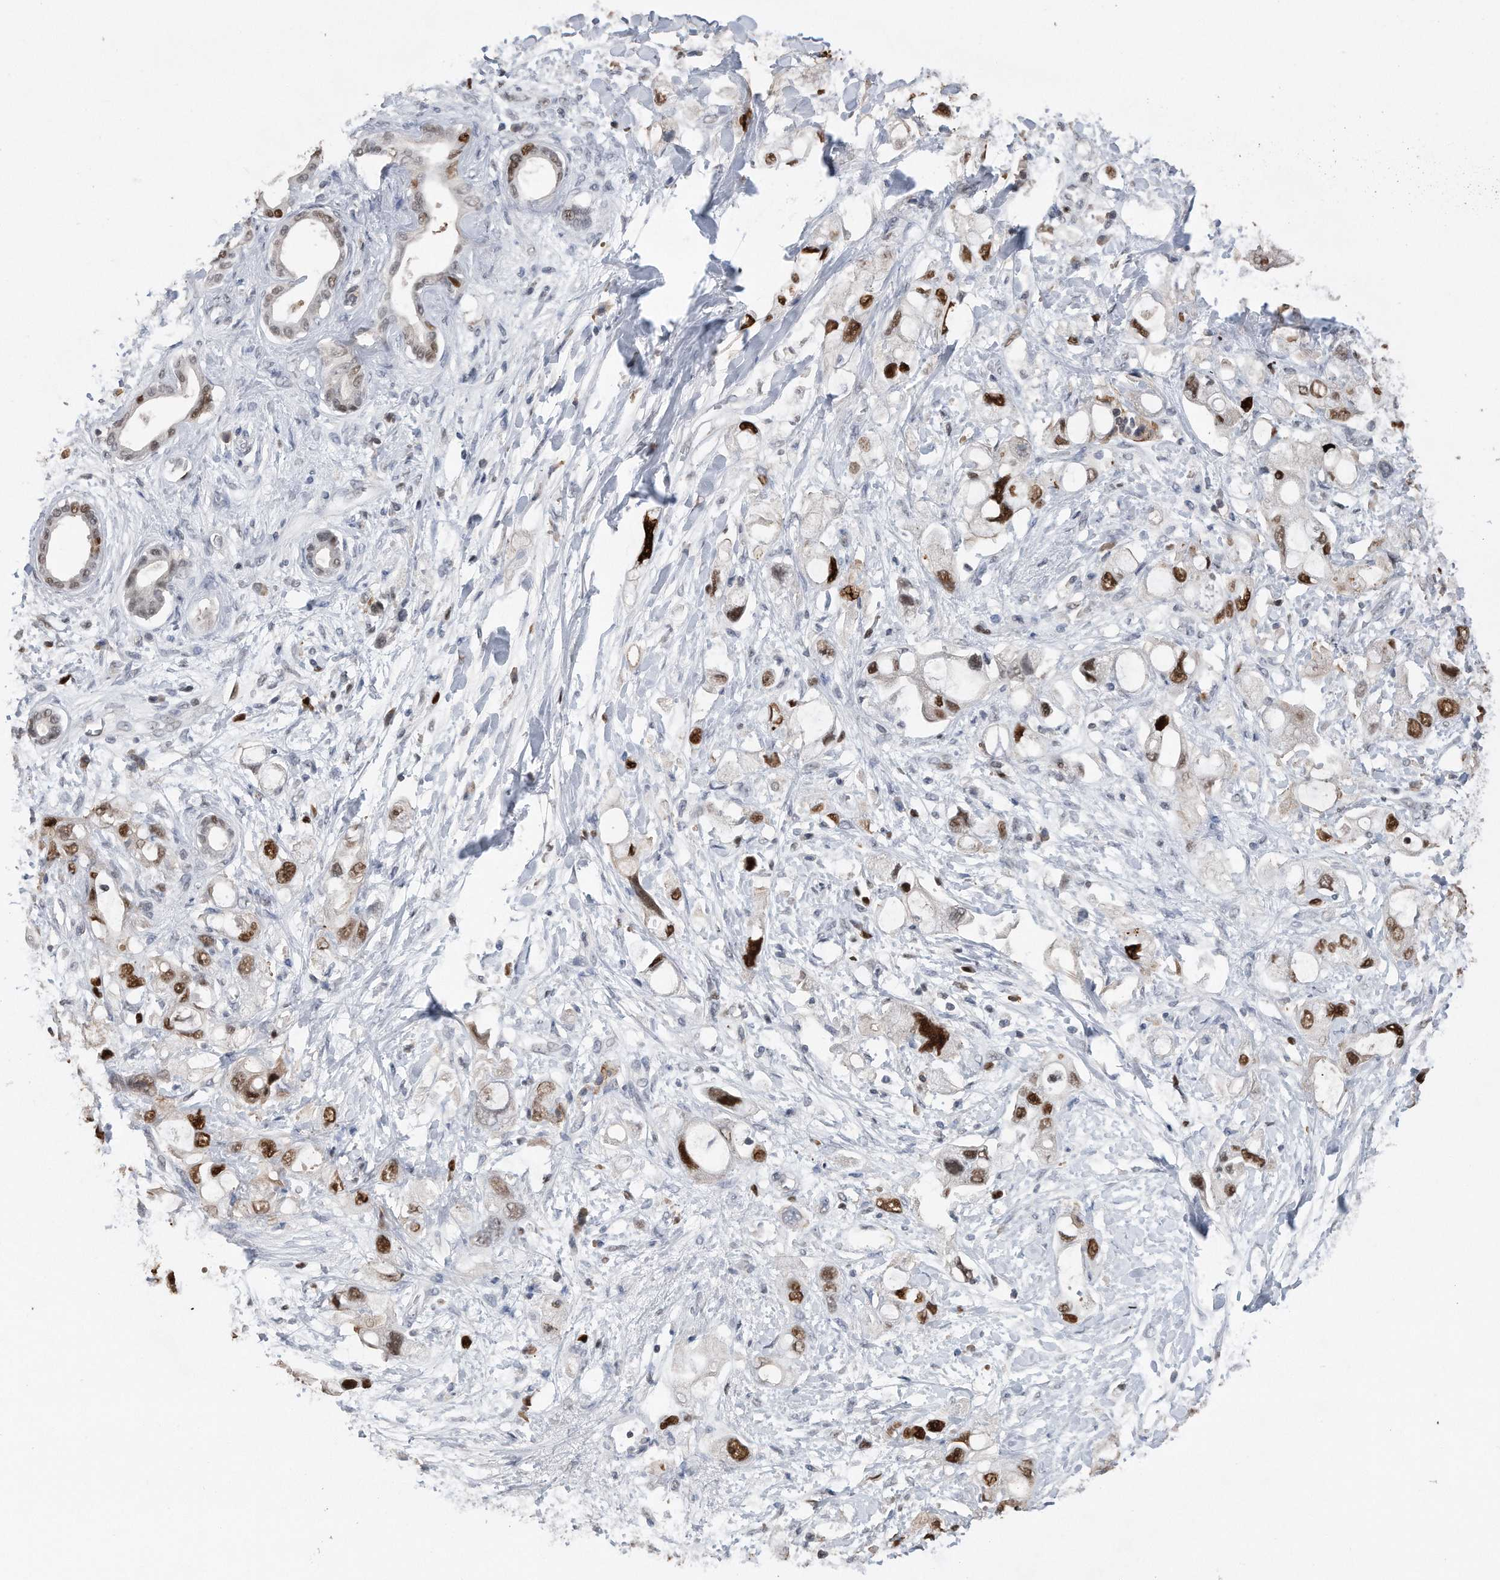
{"staining": {"intensity": "strong", "quantity": ">75%", "location": "nuclear"}, "tissue": "pancreatic cancer", "cell_type": "Tumor cells", "image_type": "cancer", "snomed": [{"axis": "morphology", "description": "Adenocarcinoma, NOS"}, {"axis": "topography", "description": "Pancreas"}], "caption": "Brown immunohistochemical staining in adenocarcinoma (pancreatic) shows strong nuclear positivity in about >75% of tumor cells.", "gene": "PCNA", "patient": {"sex": "female", "age": 56}}